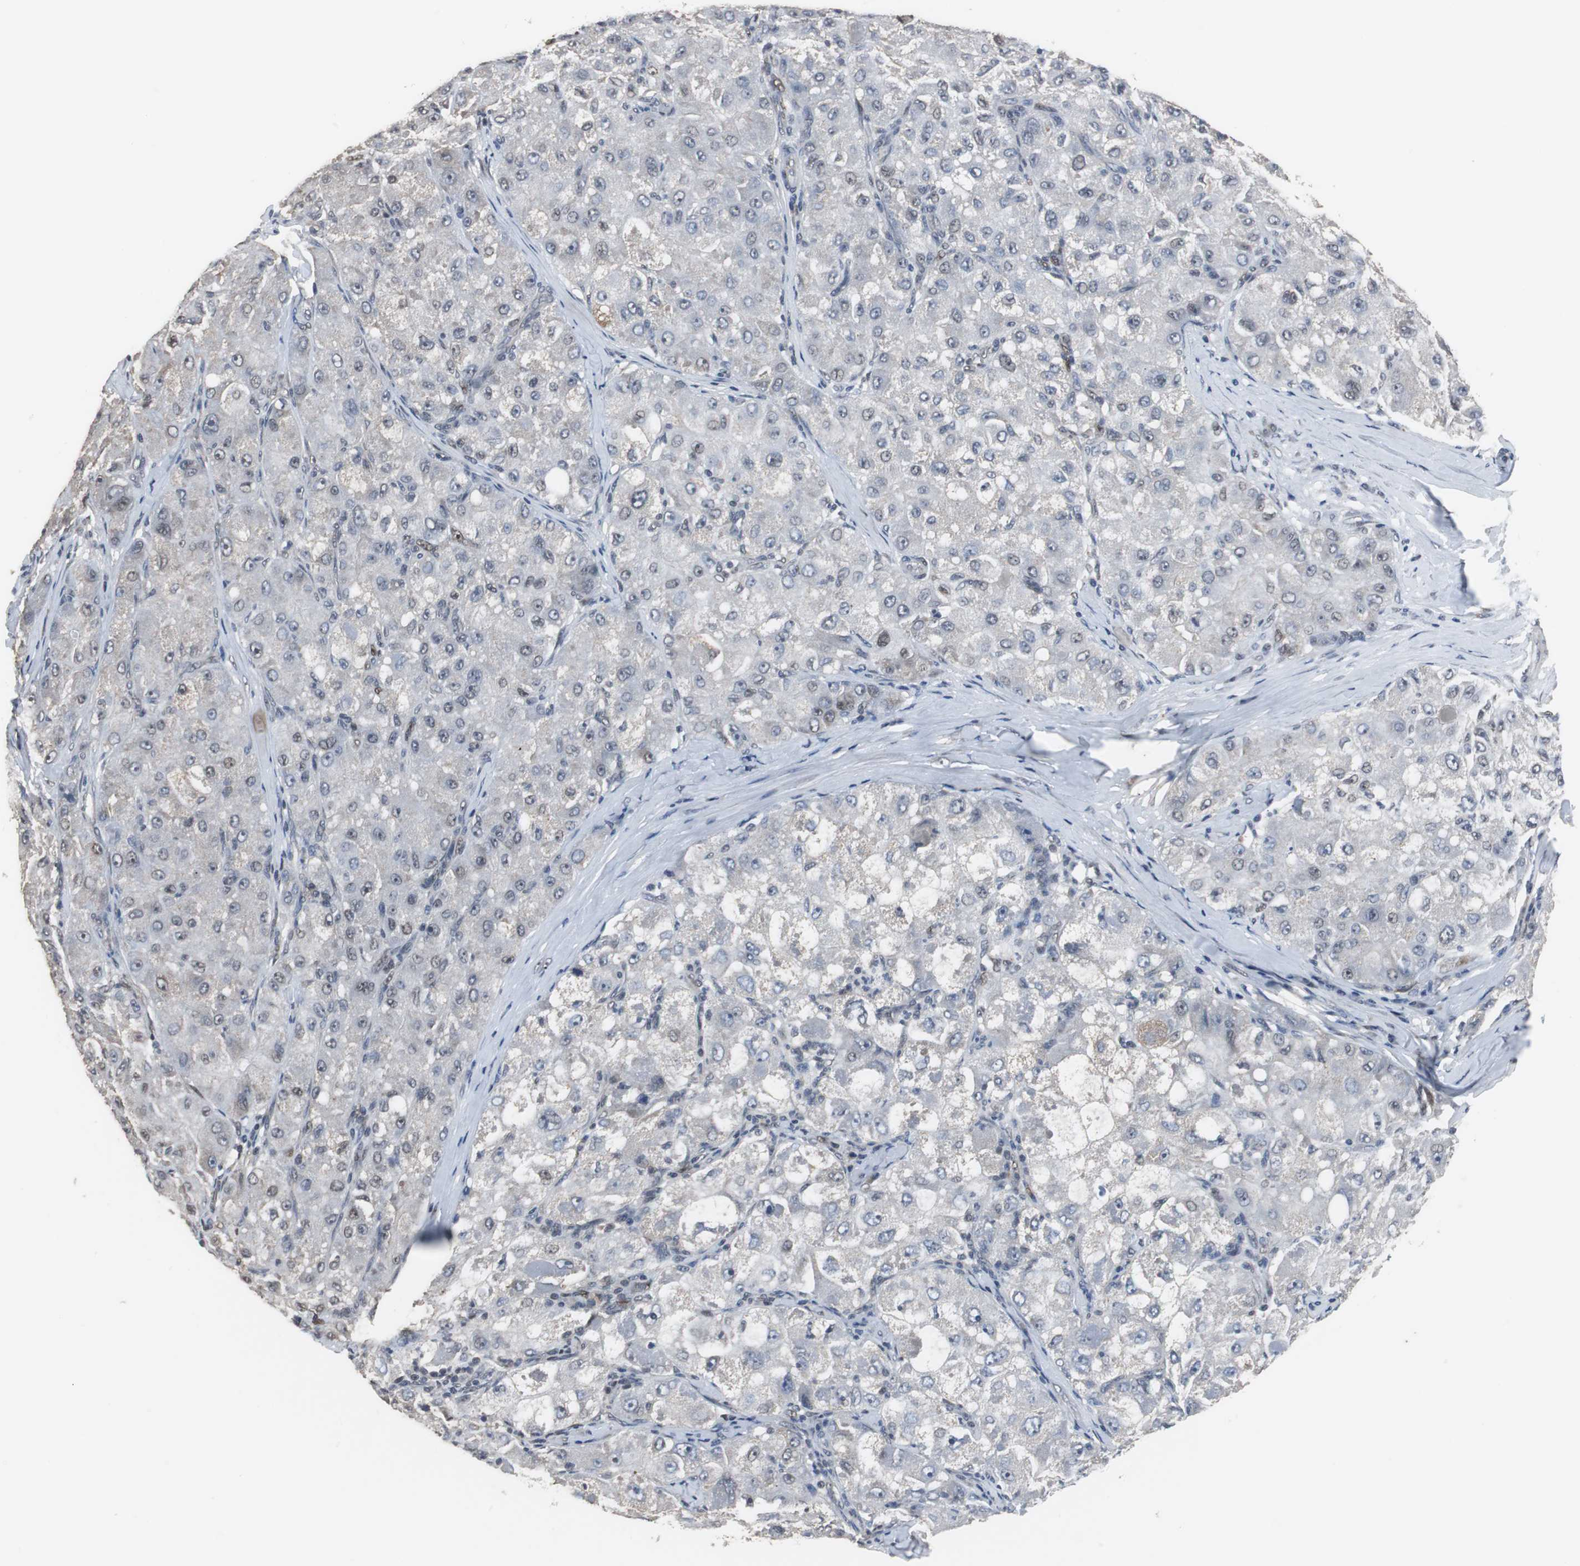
{"staining": {"intensity": "negative", "quantity": "none", "location": "none"}, "tissue": "liver cancer", "cell_type": "Tumor cells", "image_type": "cancer", "snomed": [{"axis": "morphology", "description": "Carcinoma, Hepatocellular, NOS"}, {"axis": "topography", "description": "Liver"}], "caption": "Liver hepatocellular carcinoma was stained to show a protein in brown. There is no significant staining in tumor cells.", "gene": "ZHX2", "patient": {"sex": "male", "age": 80}}